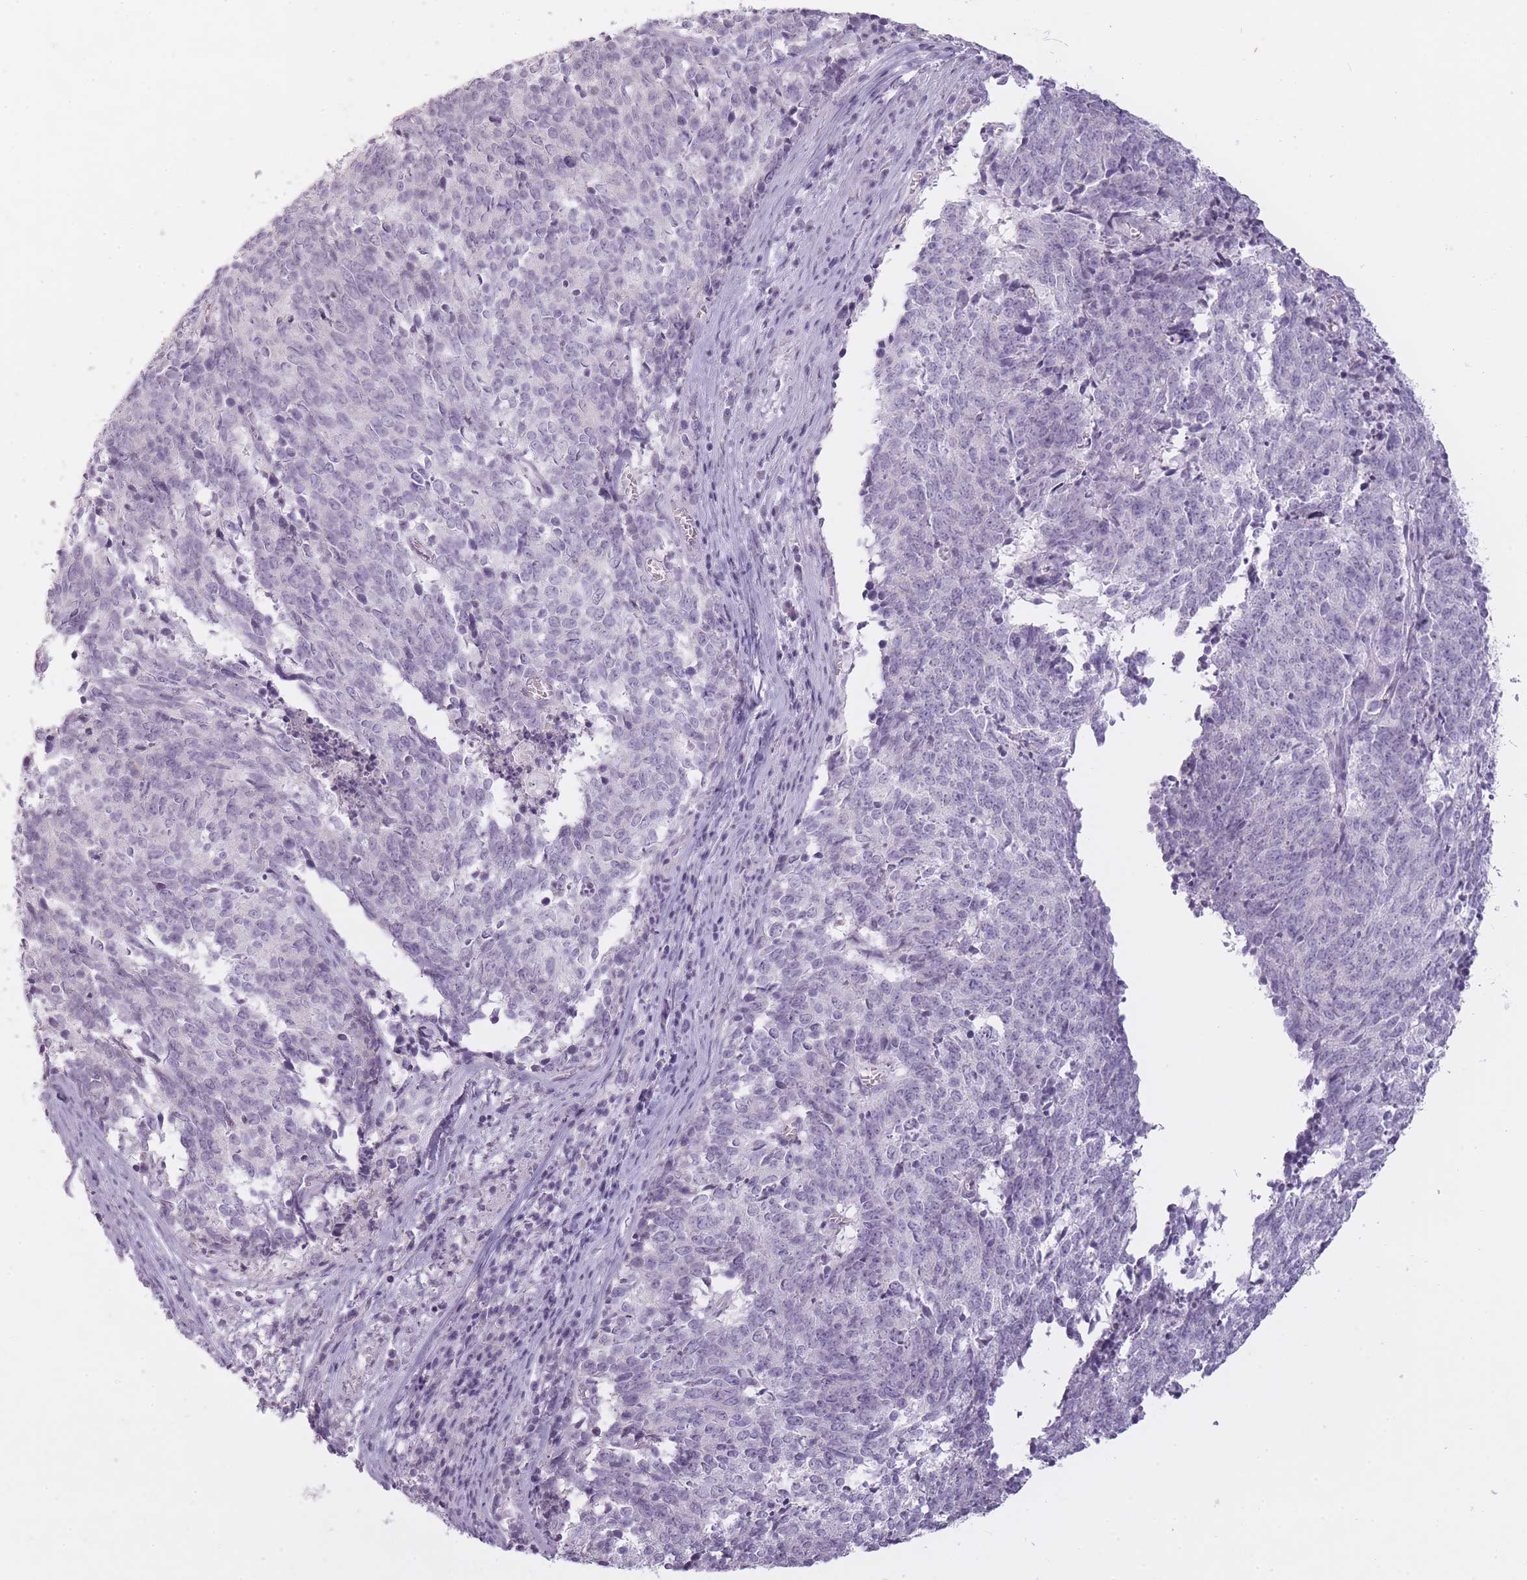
{"staining": {"intensity": "negative", "quantity": "none", "location": "none"}, "tissue": "cervical cancer", "cell_type": "Tumor cells", "image_type": "cancer", "snomed": [{"axis": "morphology", "description": "Squamous cell carcinoma, NOS"}, {"axis": "topography", "description": "Cervix"}], "caption": "DAB (3,3'-diaminobenzidine) immunohistochemical staining of human cervical cancer exhibits no significant expression in tumor cells.", "gene": "RFX4", "patient": {"sex": "female", "age": 29}}